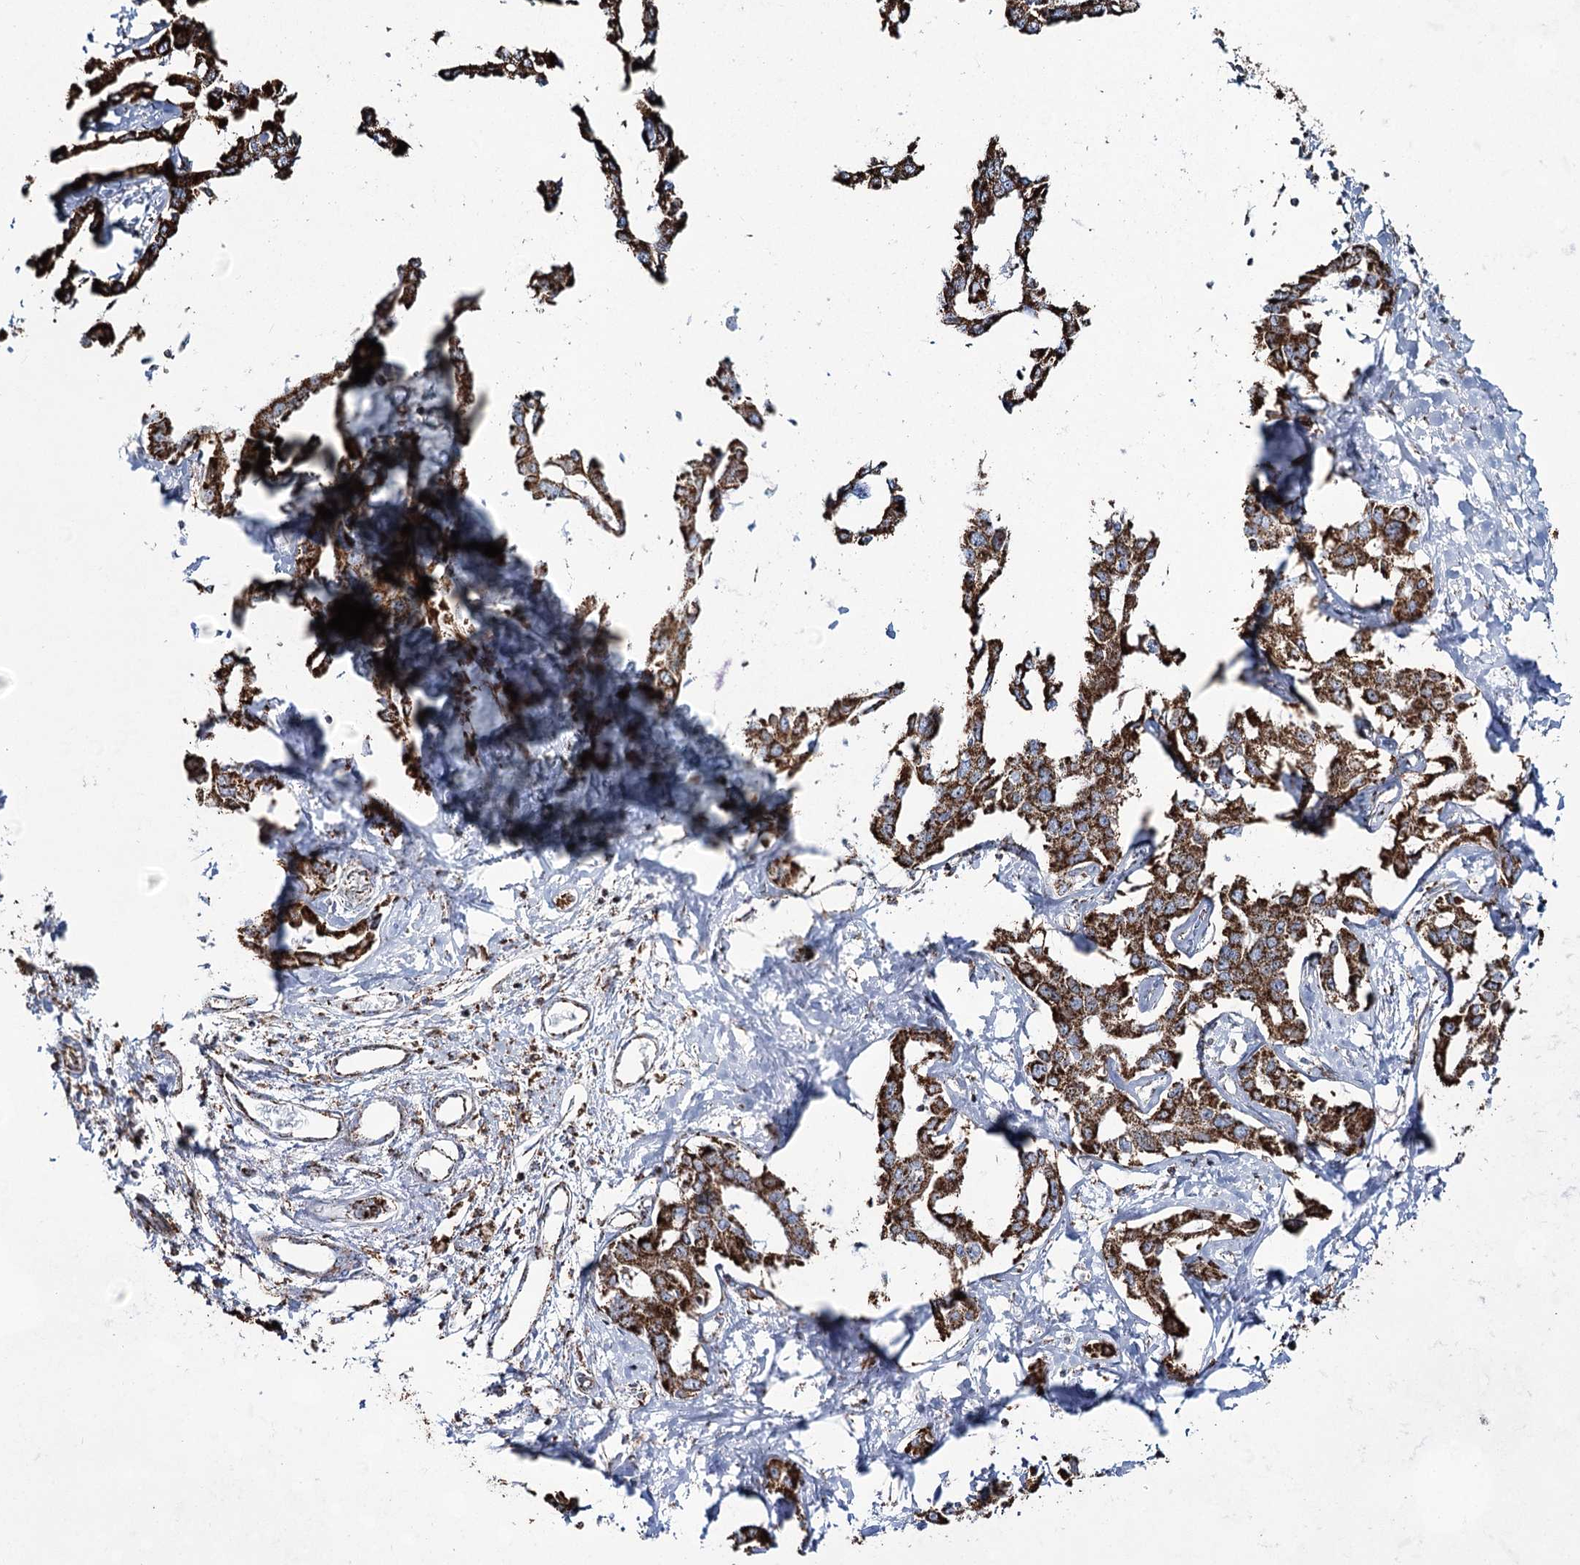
{"staining": {"intensity": "strong", "quantity": ">75%", "location": "cytoplasmic/membranous"}, "tissue": "liver cancer", "cell_type": "Tumor cells", "image_type": "cancer", "snomed": [{"axis": "morphology", "description": "Cholangiocarcinoma"}, {"axis": "topography", "description": "Liver"}], "caption": "Immunohistochemical staining of liver cancer (cholangiocarcinoma) shows strong cytoplasmic/membranous protein expression in approximately >75% of tumor cells.", "gene": "CWF19L1", "patient": {"sex": "male", "age": 59}}